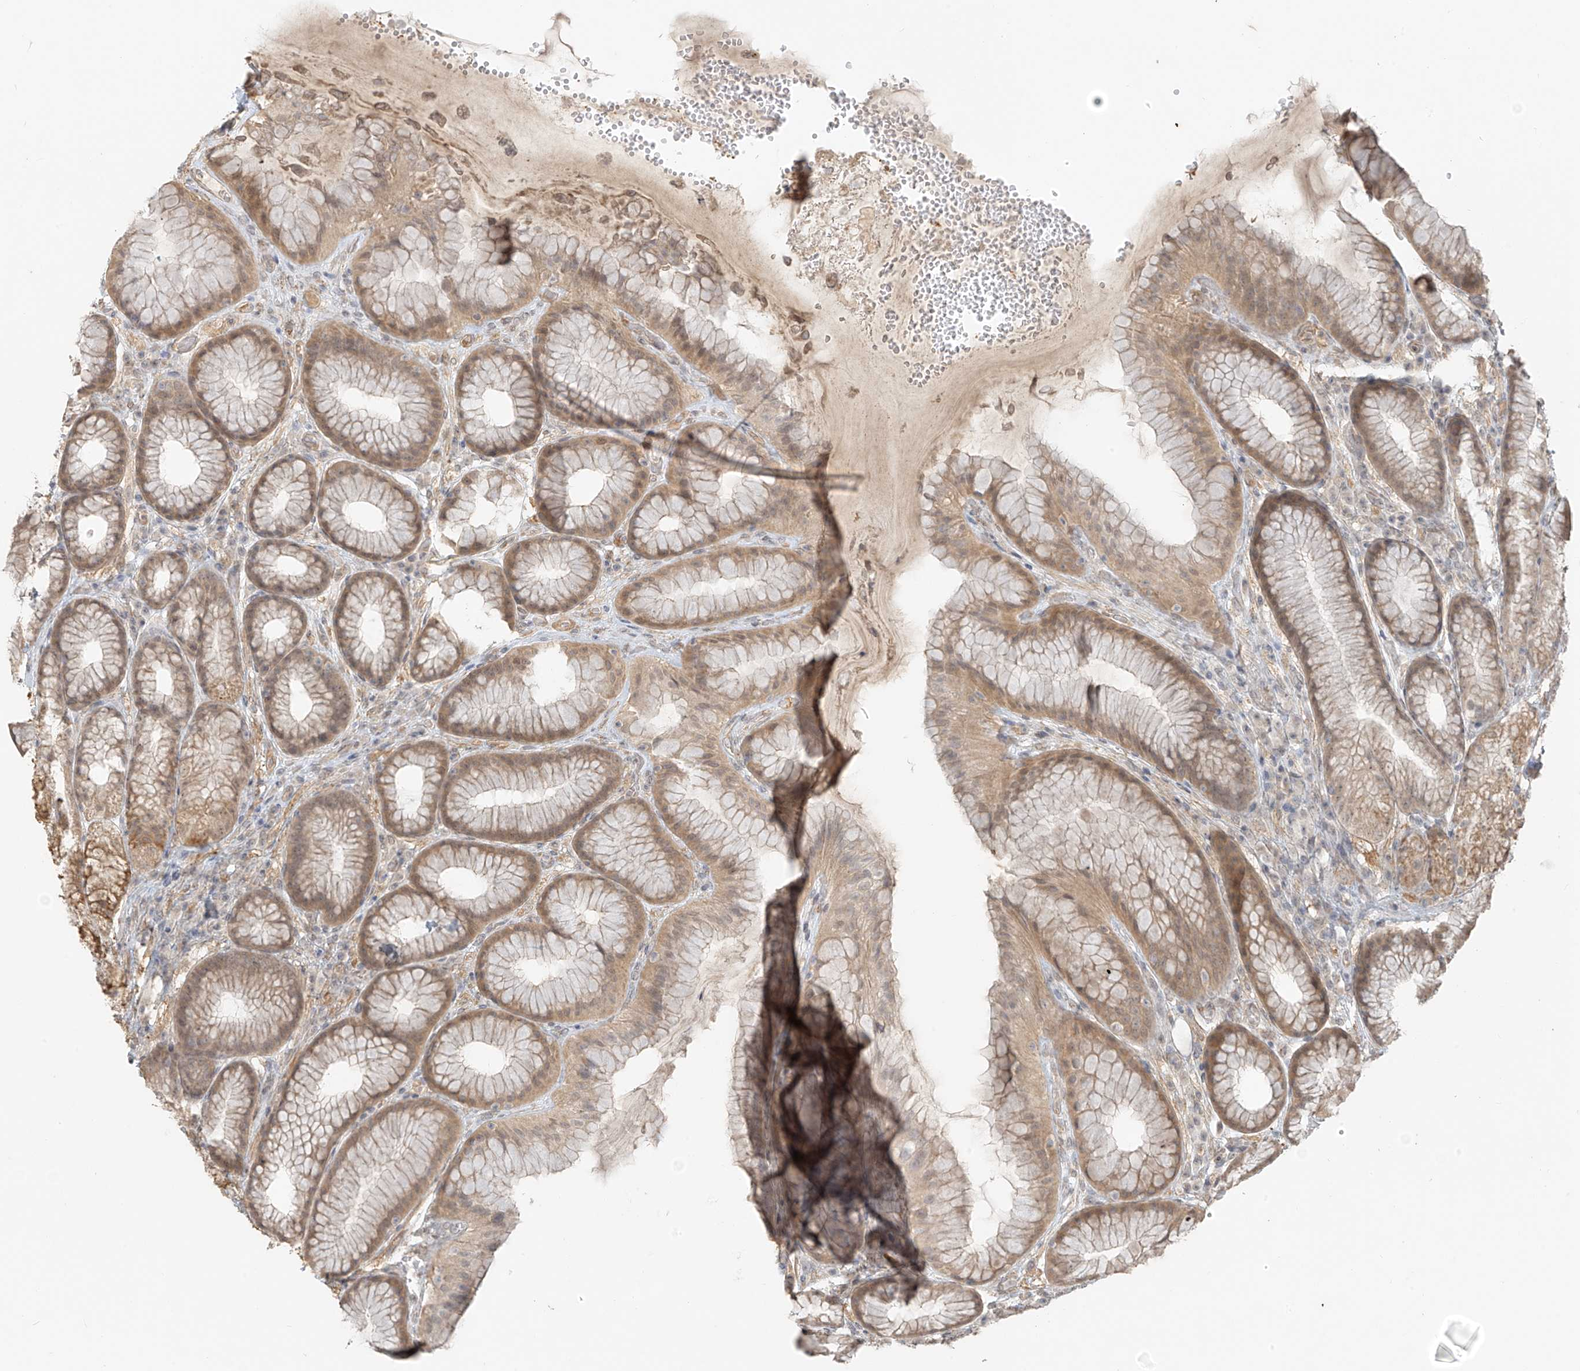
{"staining": {"intensity": "moderate", "quantity": ">75%", "location": "cytoplasmic/membranous"}, "tissue": "stomach", "cell_type": "Glandular cells", "image_type": "normal", "snomed": [{"axis": "morphology", "description": "Normal tissue, NOS"}, {"axis": "topography", "description": "Stomach"}], "caption": "This photomicrograph exhibits immunohistochemistry (IHC) staining of benign human stomach, with medium moderate cytoplasmic/membranous positivity in about >75% of glandular cells.", "gene": "ABCD1", "patient": {"sex": "male", "age": 57}}